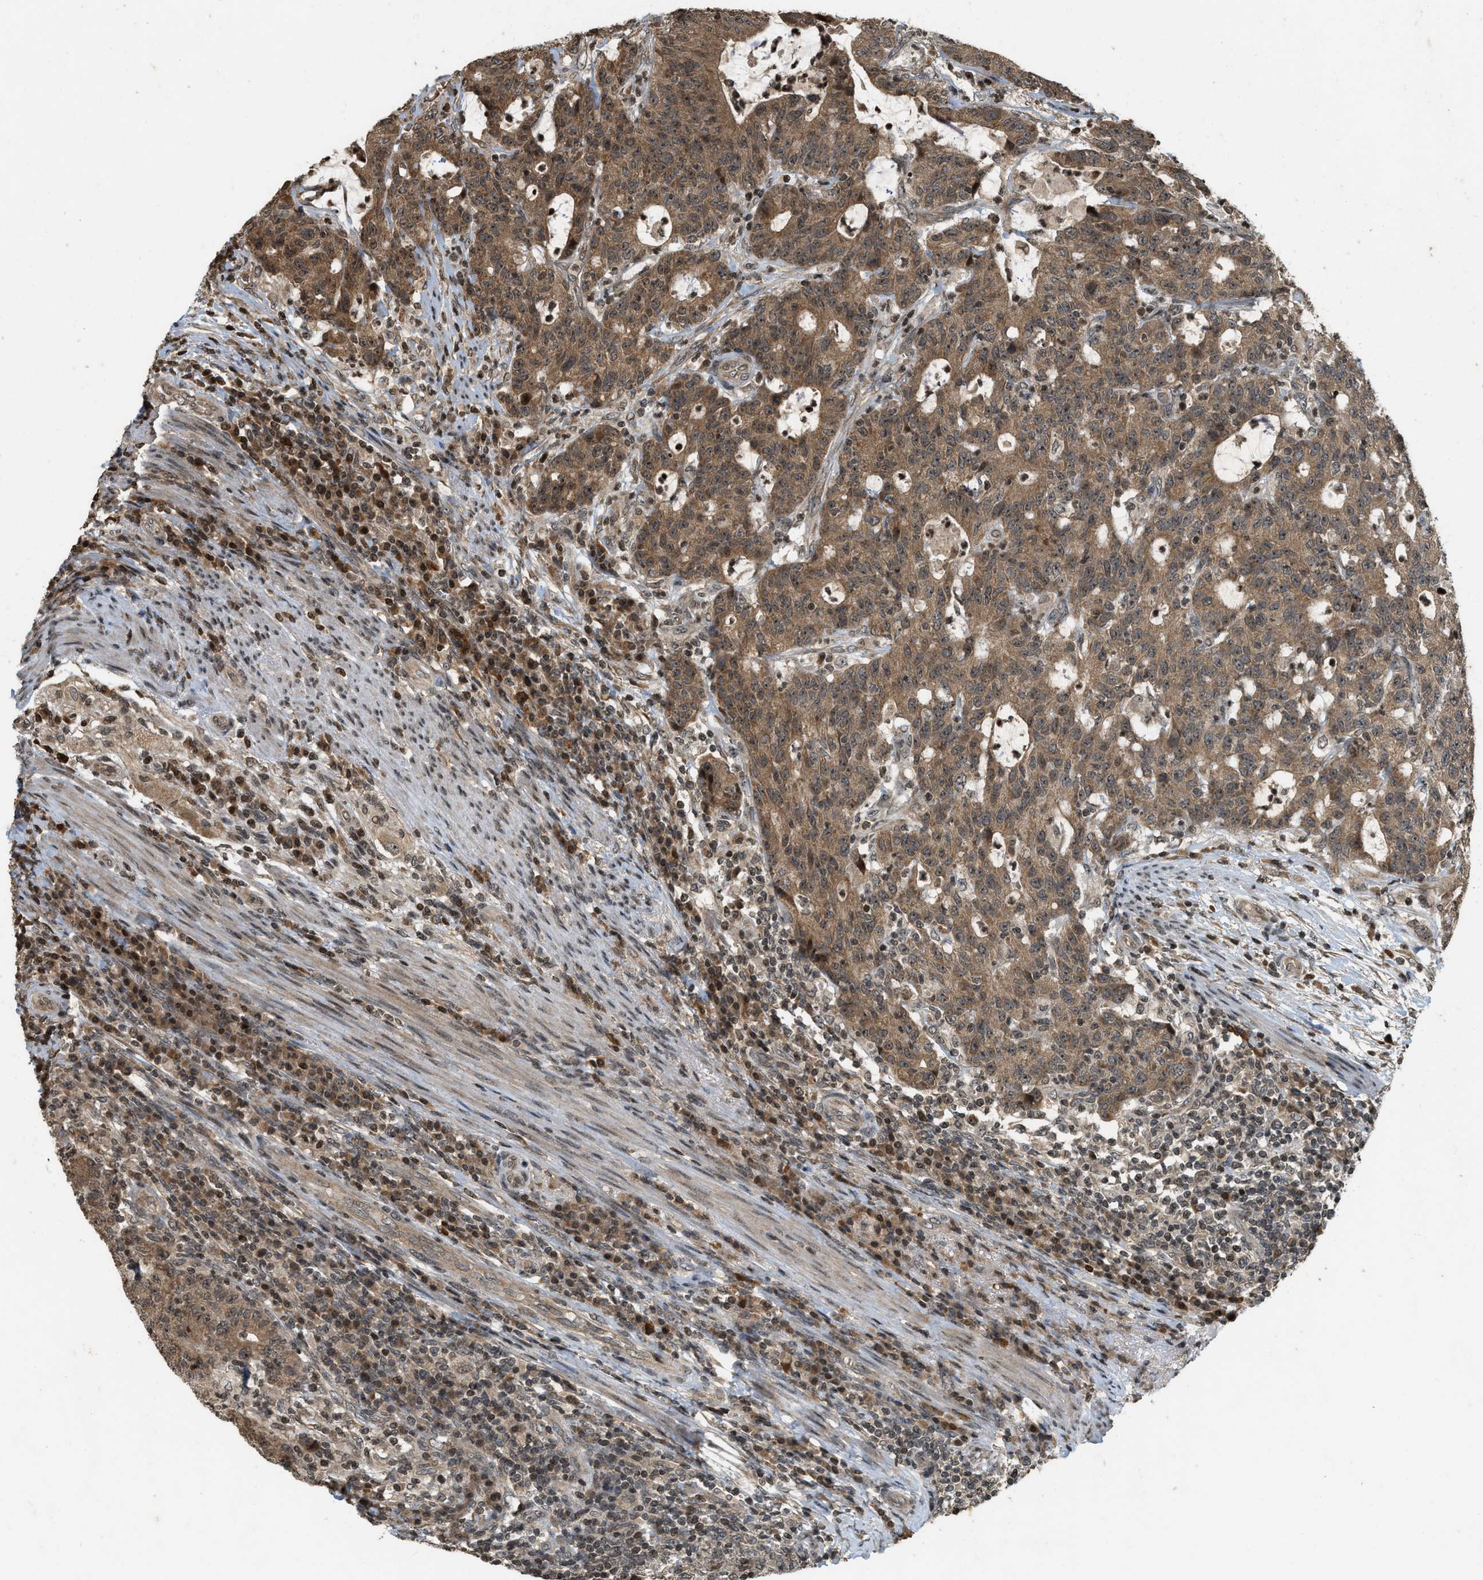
{"staining": {"intensity": "moderate", "quantity": ">75%", "location": "cytoplasmic/membranous,nuclear"}, "tissue": "colorectal cancer", "cell_type": "Tumor cells", "image_type": "cancer", "snomed": [{"axis": "morphology", "description": "Normal tissue, NOS"}, {"axis": "morphology", "description": "Adenocarcinoma, NOS"}, {"axis": "topography", "description": "Colon"}], "caption": "The photomicrograph demonstrates a brown stain indicating the presence of a protein in the cytoplasmic/membranous and nuclear of tumor cells in adenocarcinoma (colorectal).", "gene": "SIAH1", "patient": {"sex": "female", "age": 75}}